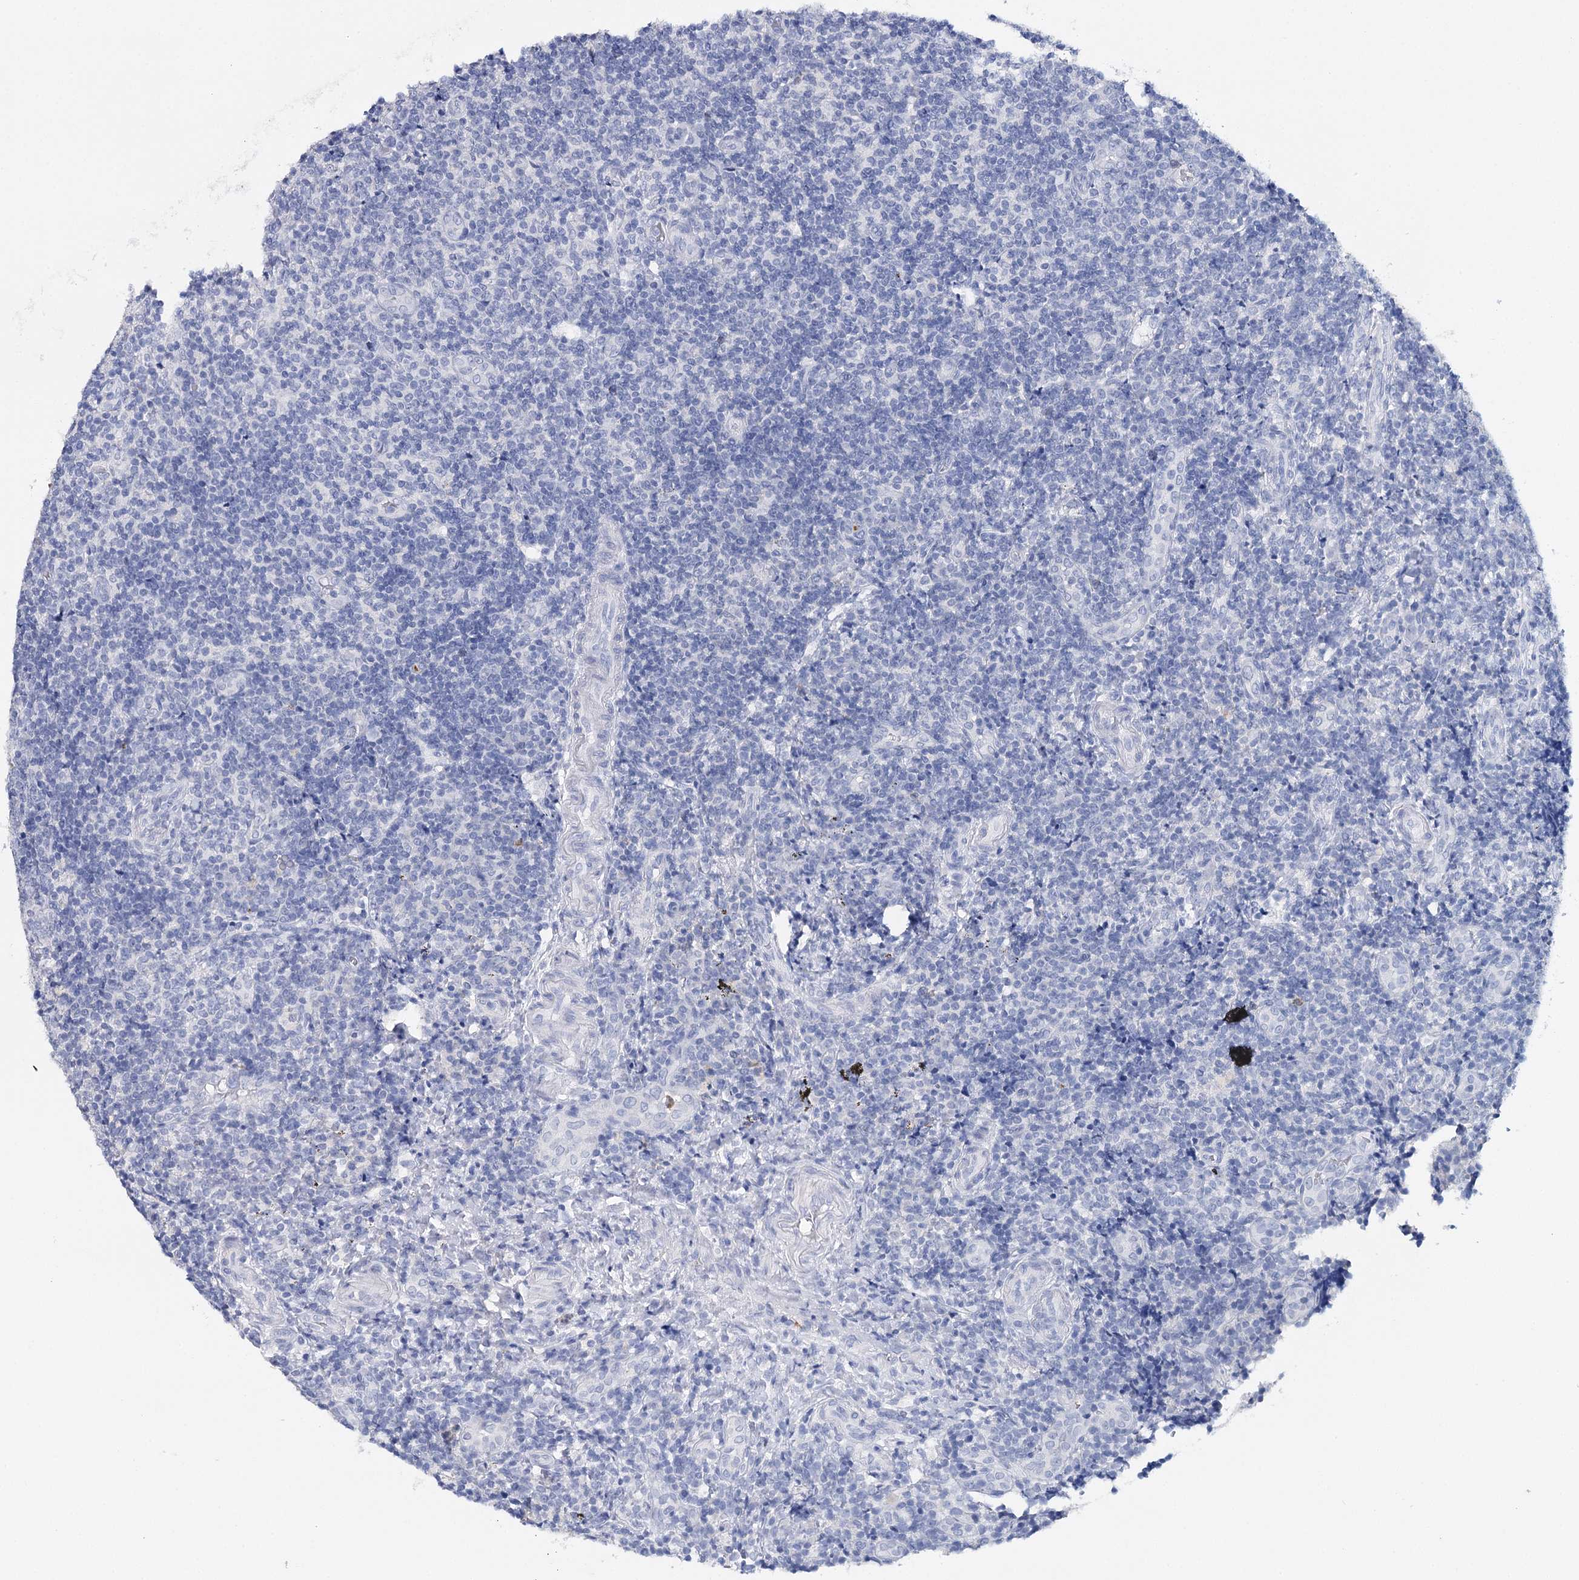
{"staining": {"intensity": "negative", "quantity": "none", "location": "none"}, "tissue": "tonsil", "cell_type": "Germinal center cells", "image_type": "normal", "snomed": [{"axis": "morphology", "description": "Normal tissue, NOS"}, {"axis": "topography", "description": "Tonsil"}], "caption": "The immunohistochemistry photomicrograph has no significant positivity in germinal center cells of tonsil.", "gene": "CEACAM8", "patient": {"sex": "female", "age": 19}}